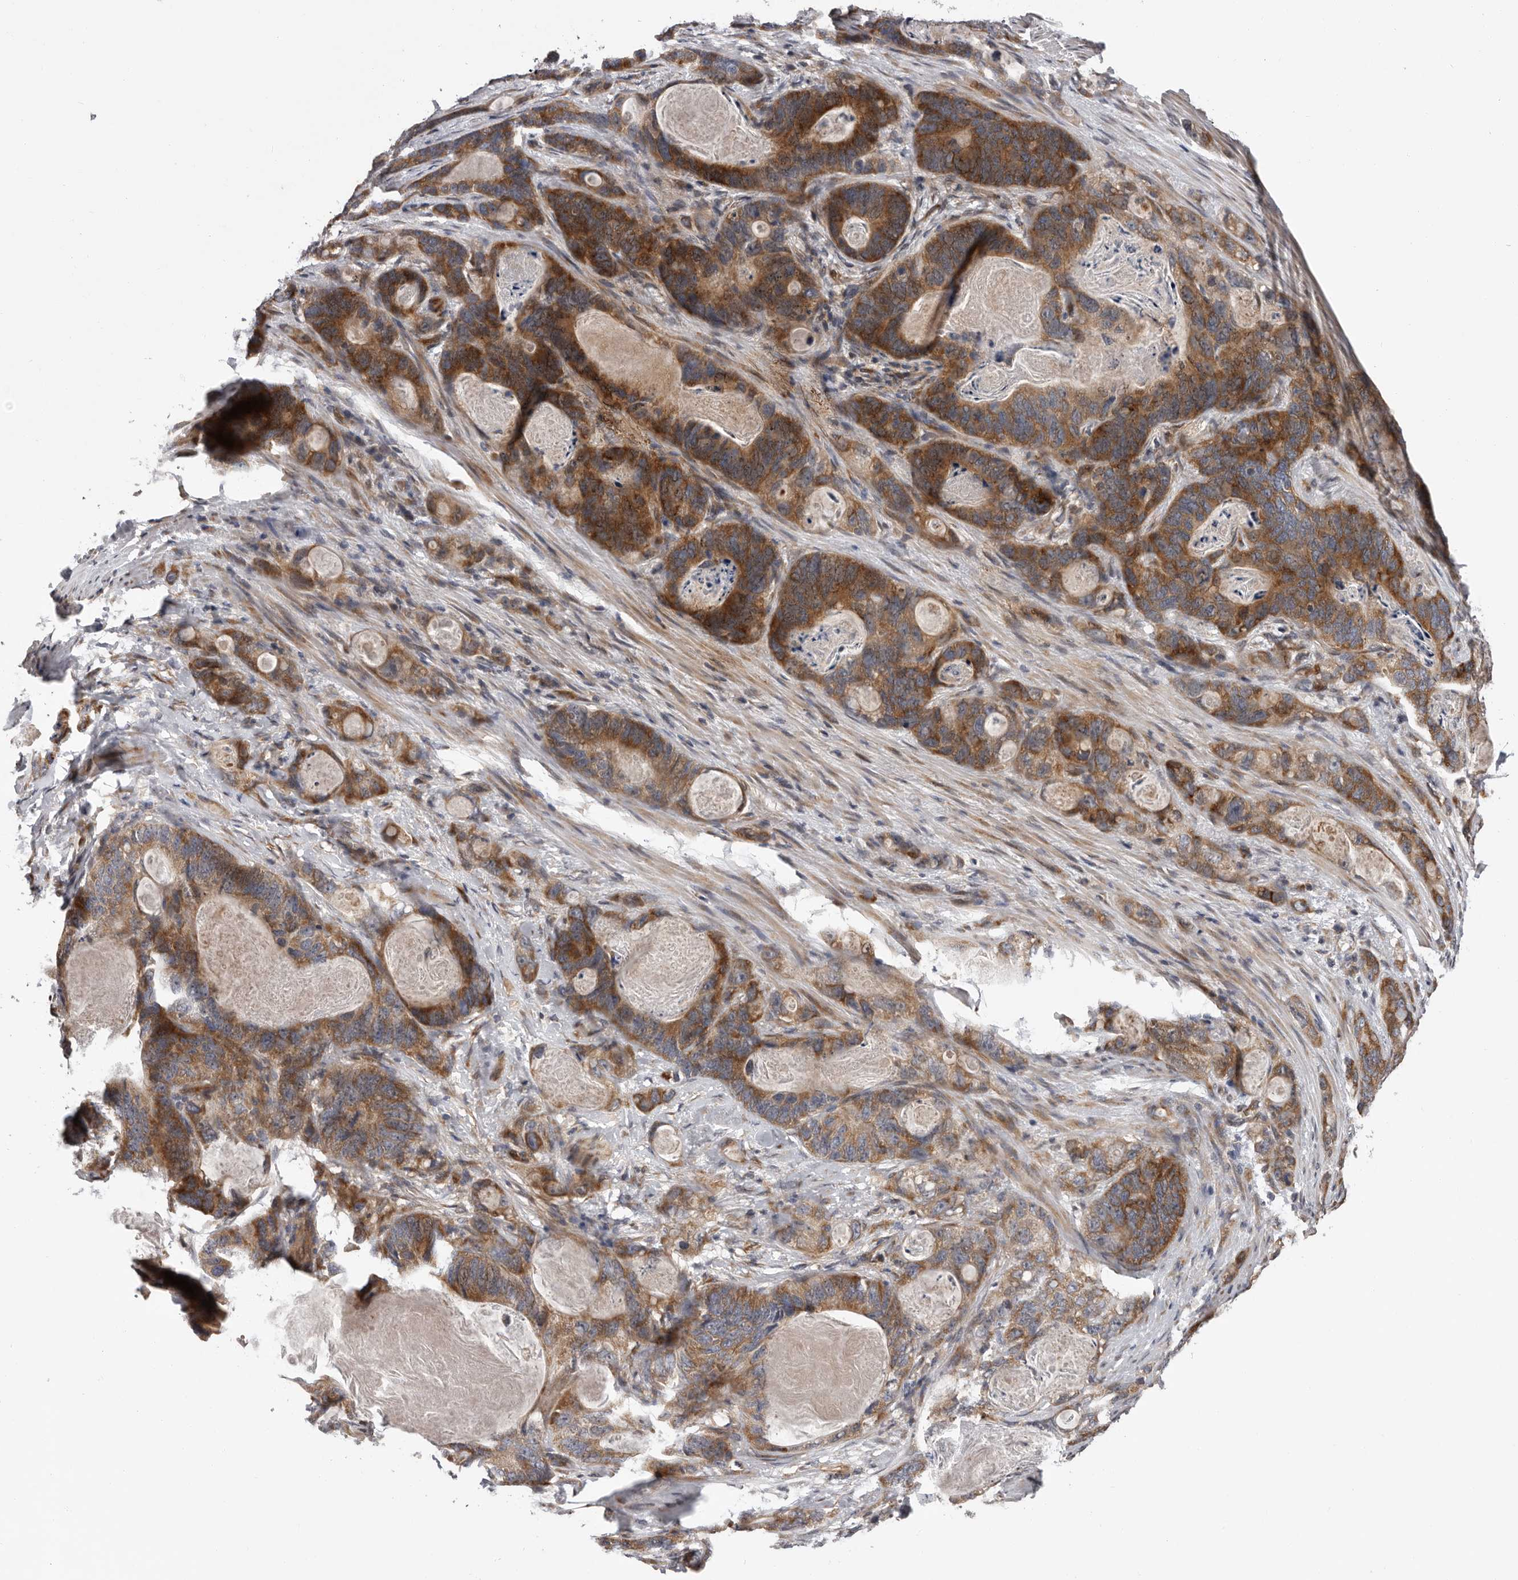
{"staining": {"intensity": "strong", "quantity": ">75%", "location": "cytoplasmic/membranous"}, "tissue": "stomach cancer", "cell_type": "Tumor cells", "image_type": "cancer", "snomed": [{"axis": "morphology", "description": "Normal tissue, NOS"}, {"axis": "morphology", "description": "Adenocarcinoma, NOS"}, {"axis": "topography", "description": "Stomach"}], "caption": "DAB immunohistochemical staining of stomach cancer demonstrates strong cytoplasmic/membranous protein positivity in about >75% of tumor cells. (Stains: DAB (3,3'-diaminobenzidine) in brown, nuclei in blue, Microscopy: brightfield microscopy at high magnification).", "gene": "VPS37A", "patient": {"sex": "female", "age": 89}}